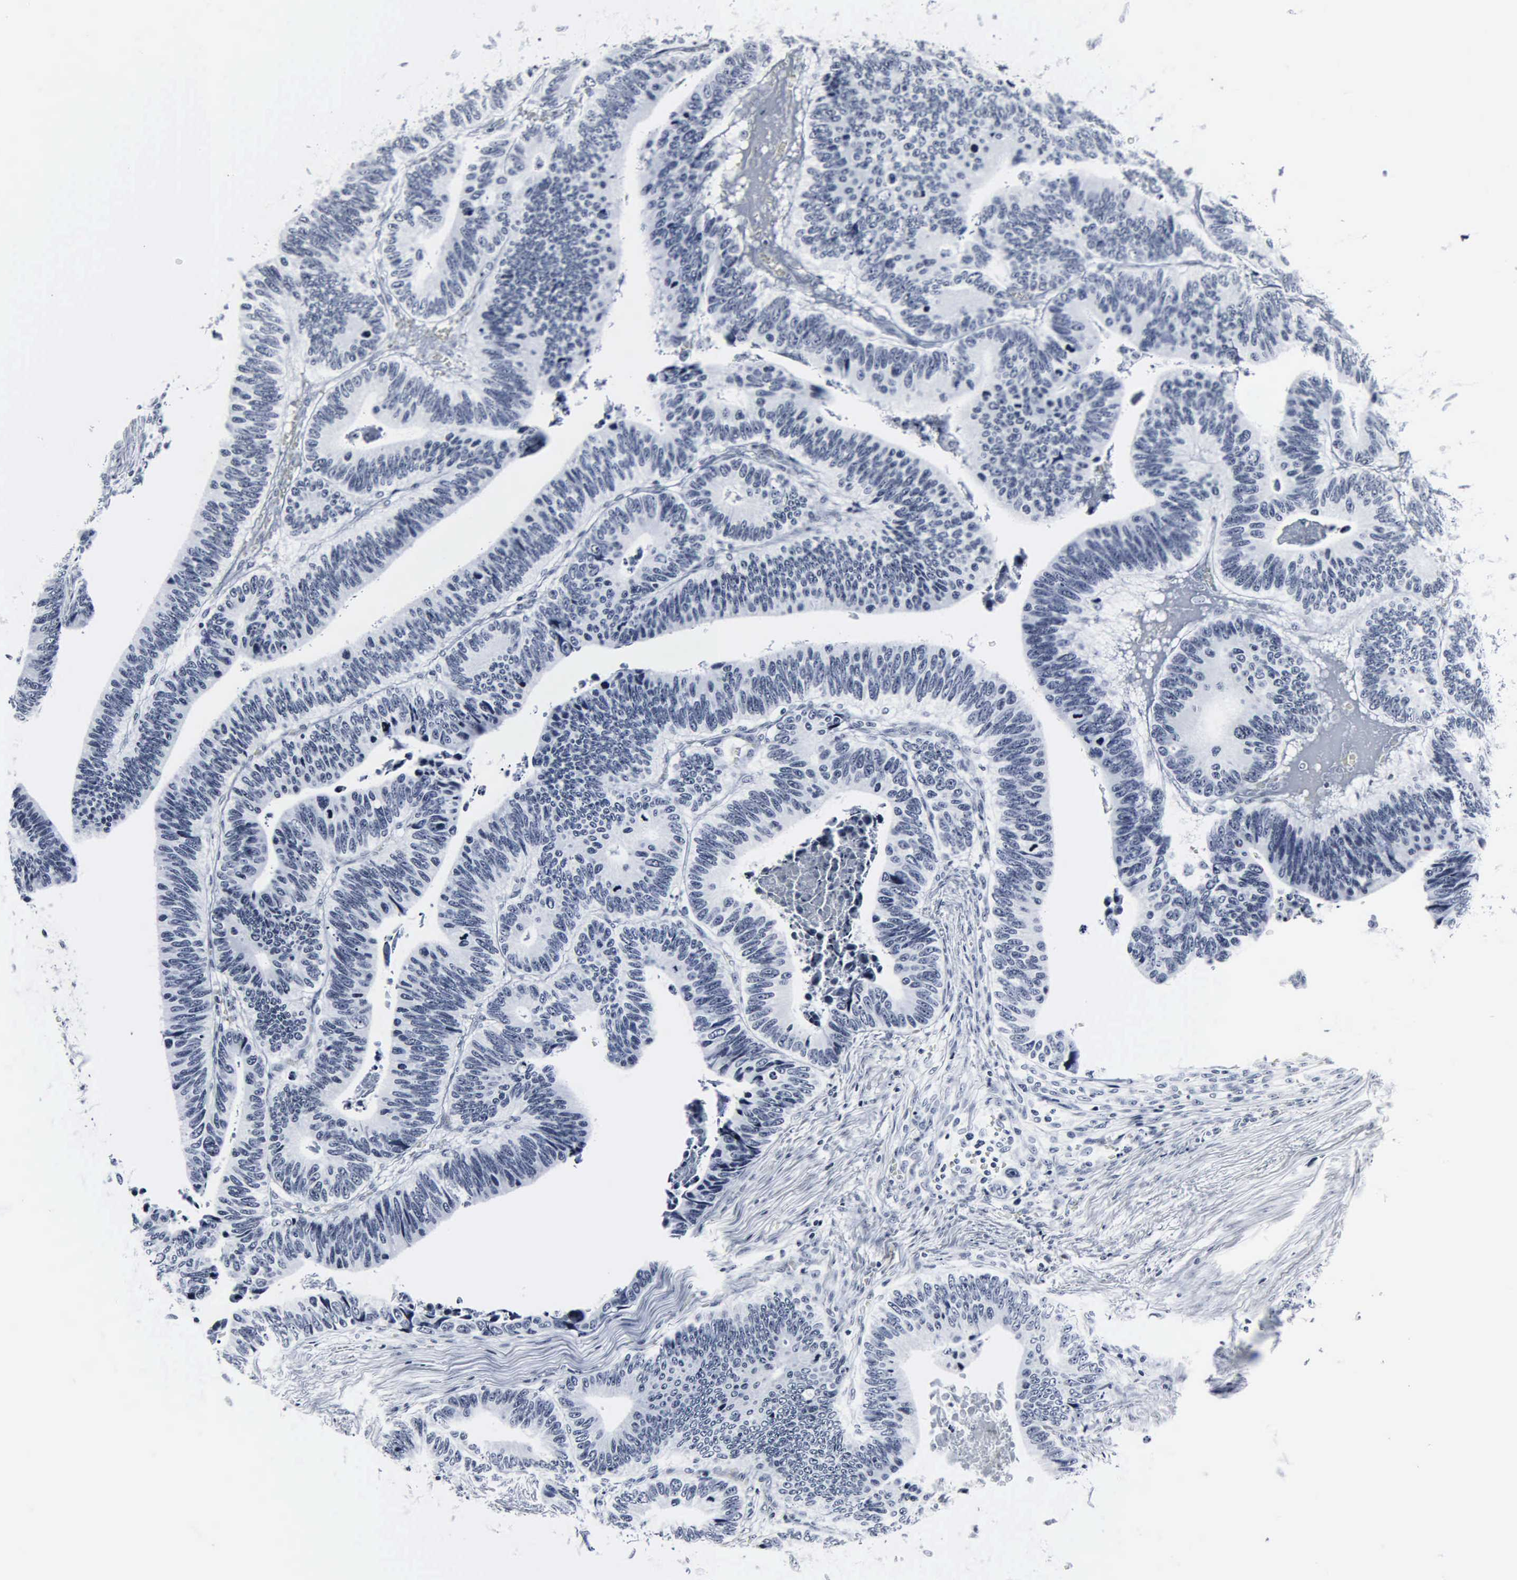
{"staining": {"intensity": "negative", "quantity": "none", "location": "none"}, "tissue": "colorectal cancer", "cell_type": "Tumor cells", "image_type": "cancer", "snomed": [{"axis": "morphology", "description": "Adenocarcinoma, NOS"}, {"axis": "topography", "description": "Colon"}], "caption": "High power microscopy photomicrograph of an immunohistochemistry (IHC) image of colorectal cancer, revealing no significant staining in tumor cells.", "gene": "DGCR2", "patient": {"sex": "male", "age": 72}}